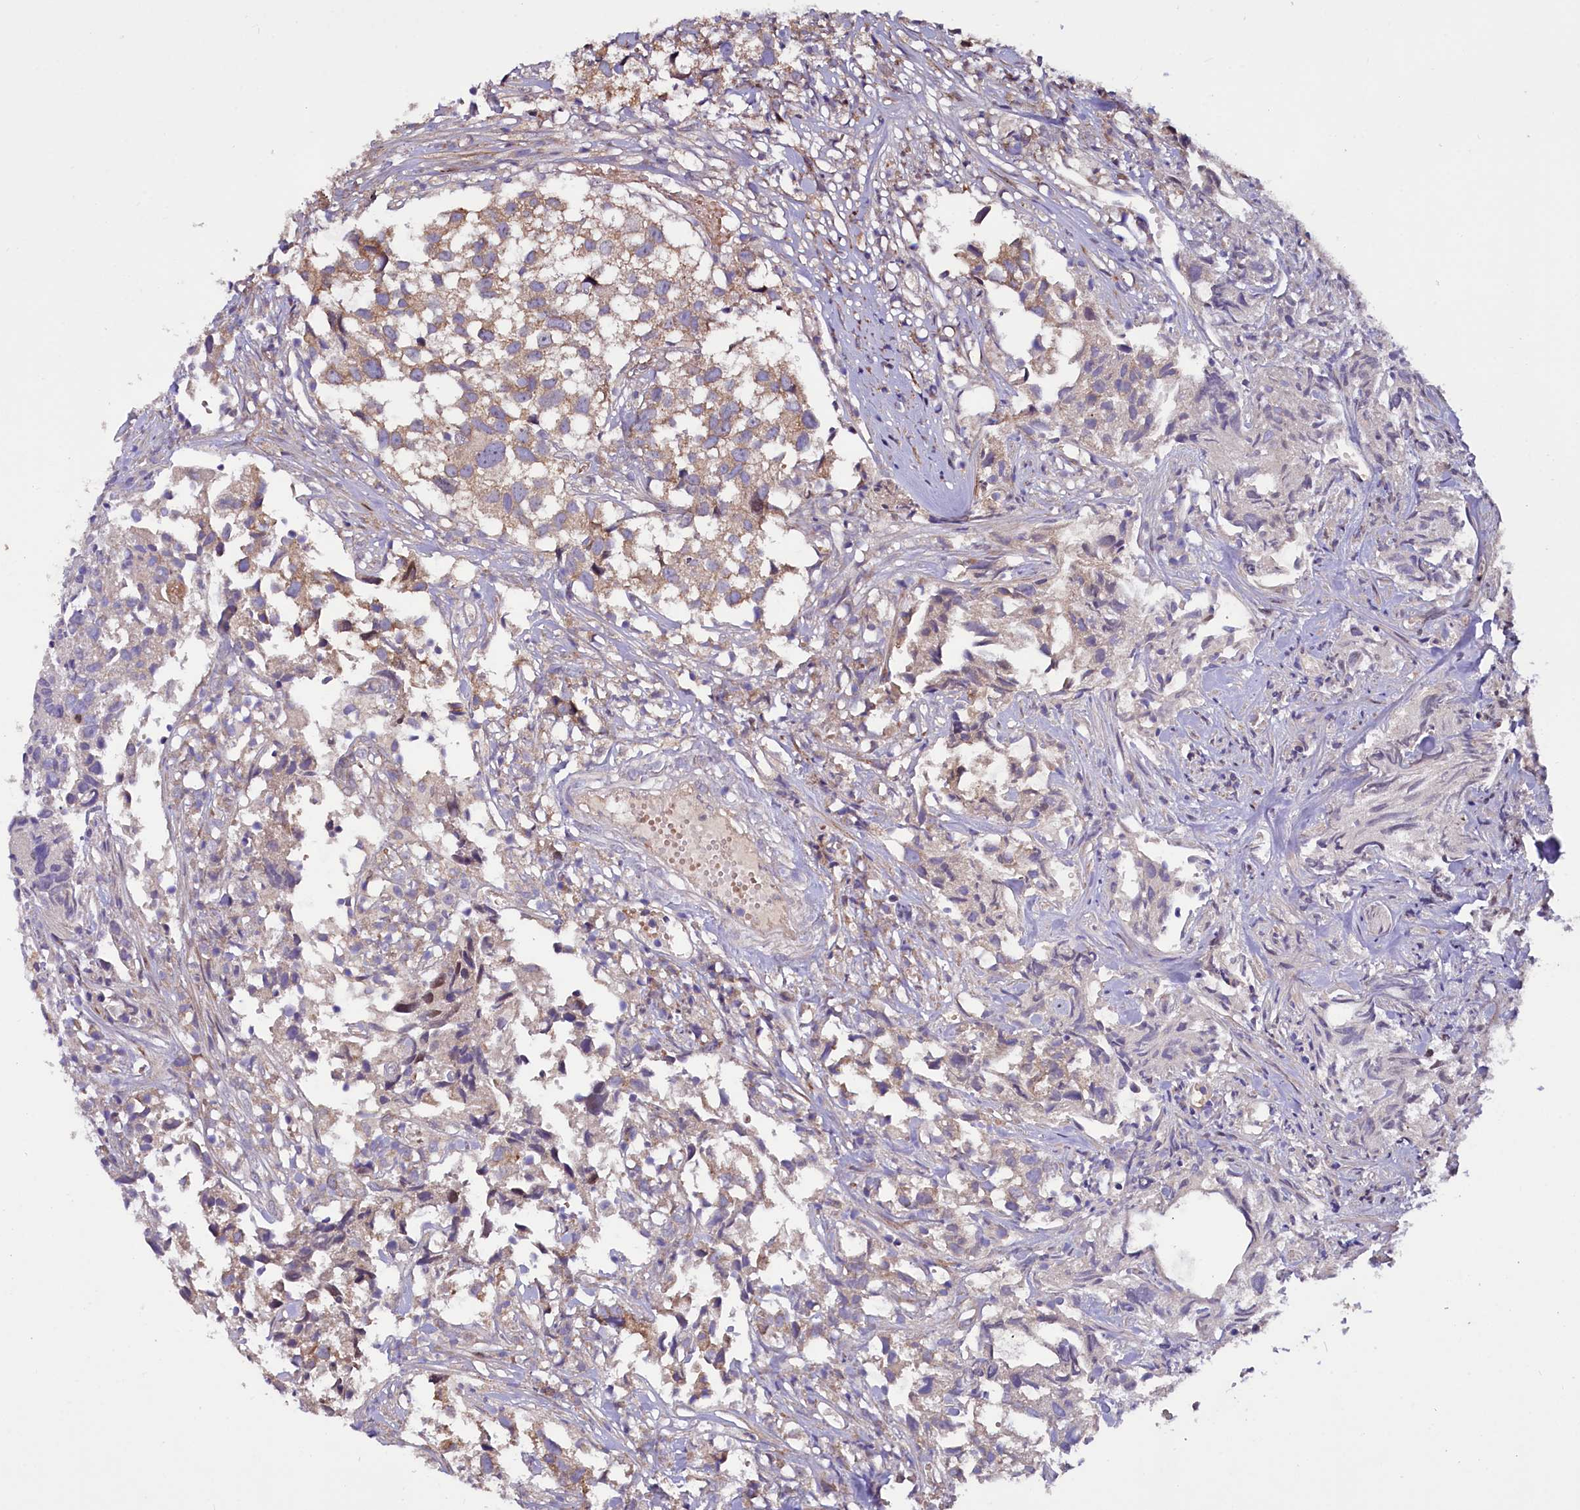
{"staining": {"intensity": "moderate", "quantity": "<25%", "location": "cytoplasmic/membranous"}, "tissue": "urothelial cancer", "cell_type": "Tumor cells", "image_type": "cancer", "snomed": [{"axis": "morphology", "description": "Urothelial carcinoma, High grade"}, {"axis": "topography", "description": "Urinary bladder"}], "caption": "This histopathology image reveals immunohistochemistry (IHC) staining of human urothelial carcinoma (high-grade), with low moderate cytoplasmic/membranous expression in approximately <25% of tumor cells.", "gene": "PDZRN3", "patient": {"sex": "female", "age": 75}}